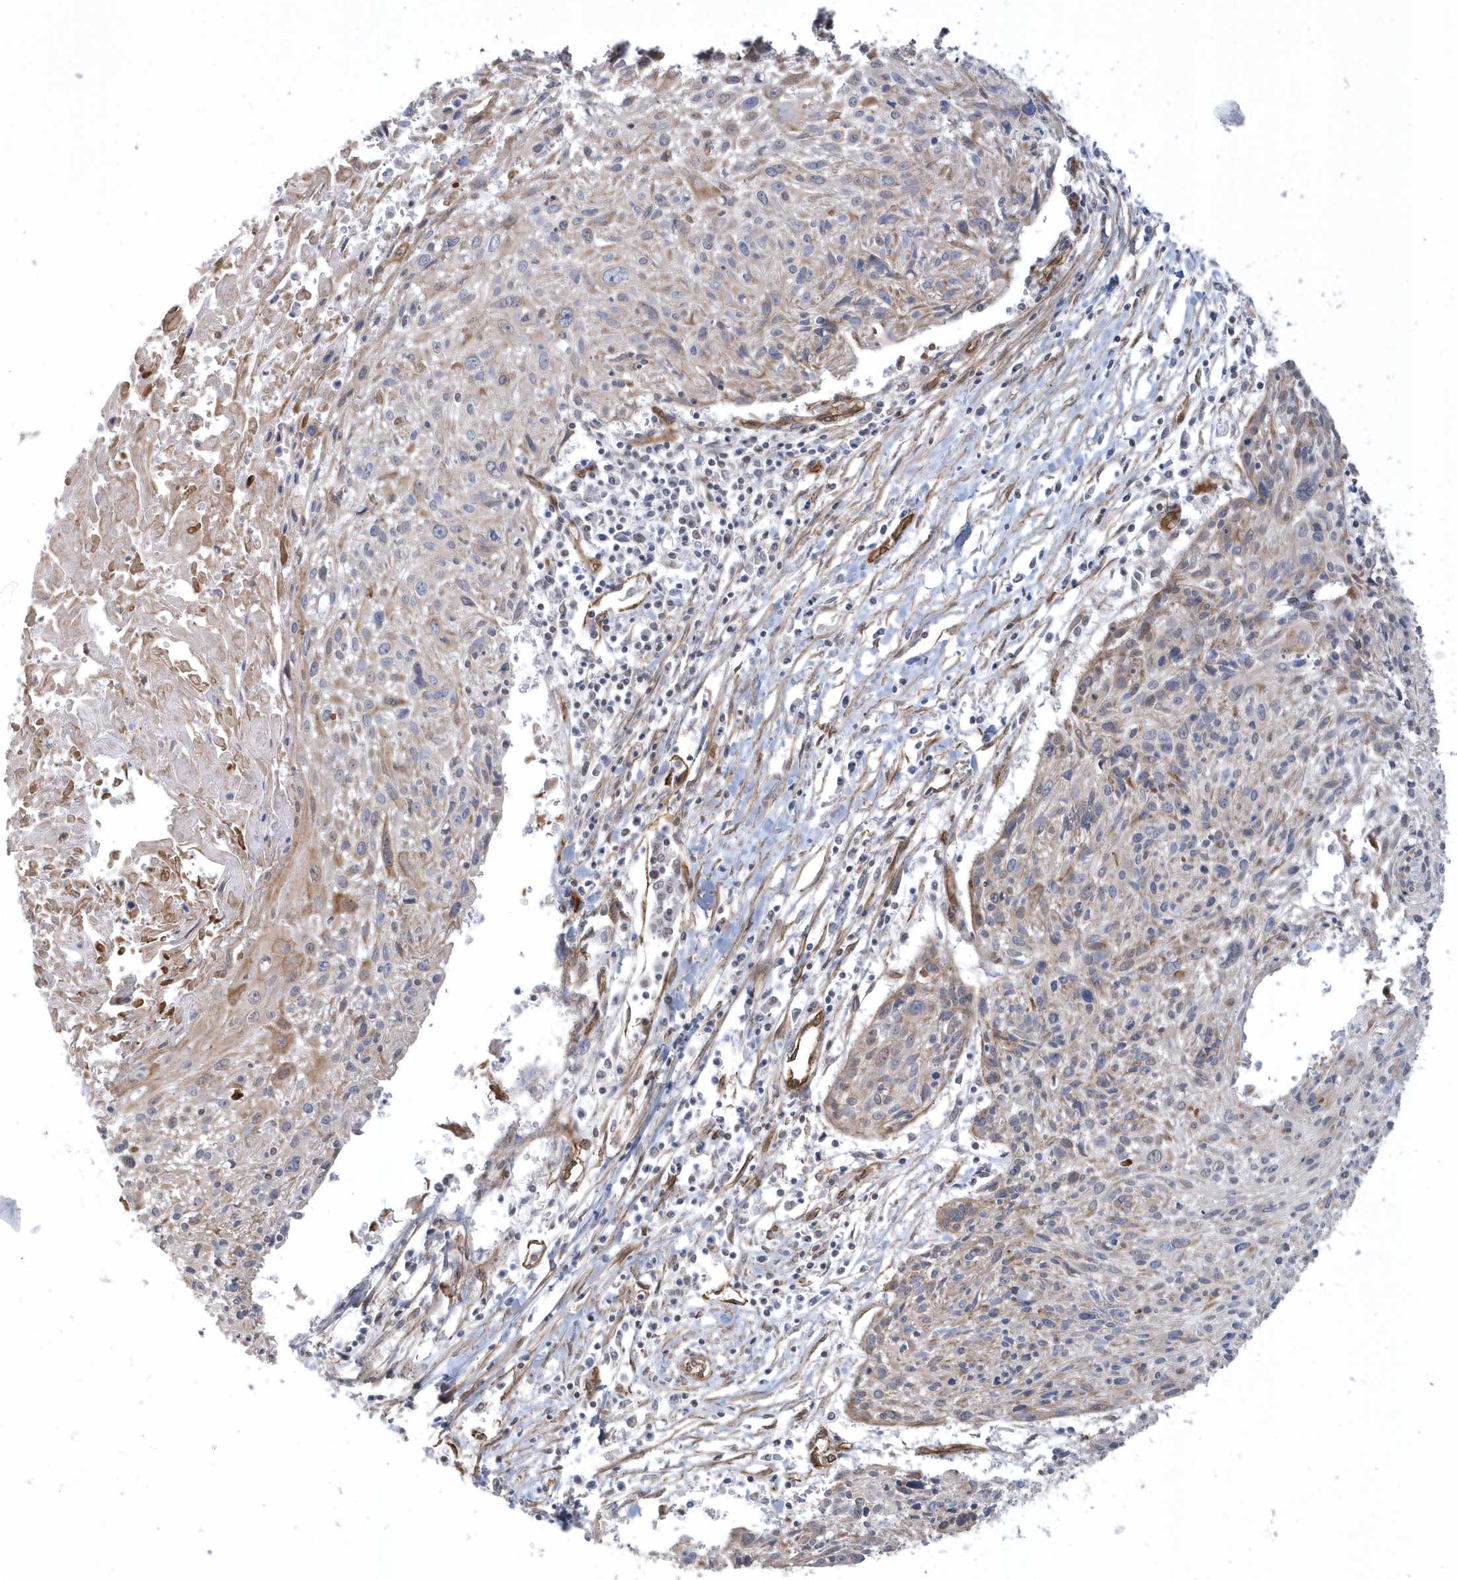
{"staining": {"intensity": "negative", "quantity": "none", "location": "none"}, "tissue": "cervical cancer", "cell_type": "Tumor cells", "image_type": "cancer", "snomed": [{"axis": "morphology", "description": "Squamous cell carcinoma, NOS"}, {"axis": "topography", "description": "Cervix"}], "caption": "Immunohistochemistry histopathology image of neoplastic tissue: cervical cancer (squamous cell carcinoma) stained with DAB (3,3'-diaminobenzidine) shows no significant protein expression in tumor cells. (DAB (3,3'-diaminobenzidine) IHC with hematoxylin counter stain).", "gene": "RAI14", "patient": {"sex": "female", "age": 51}}